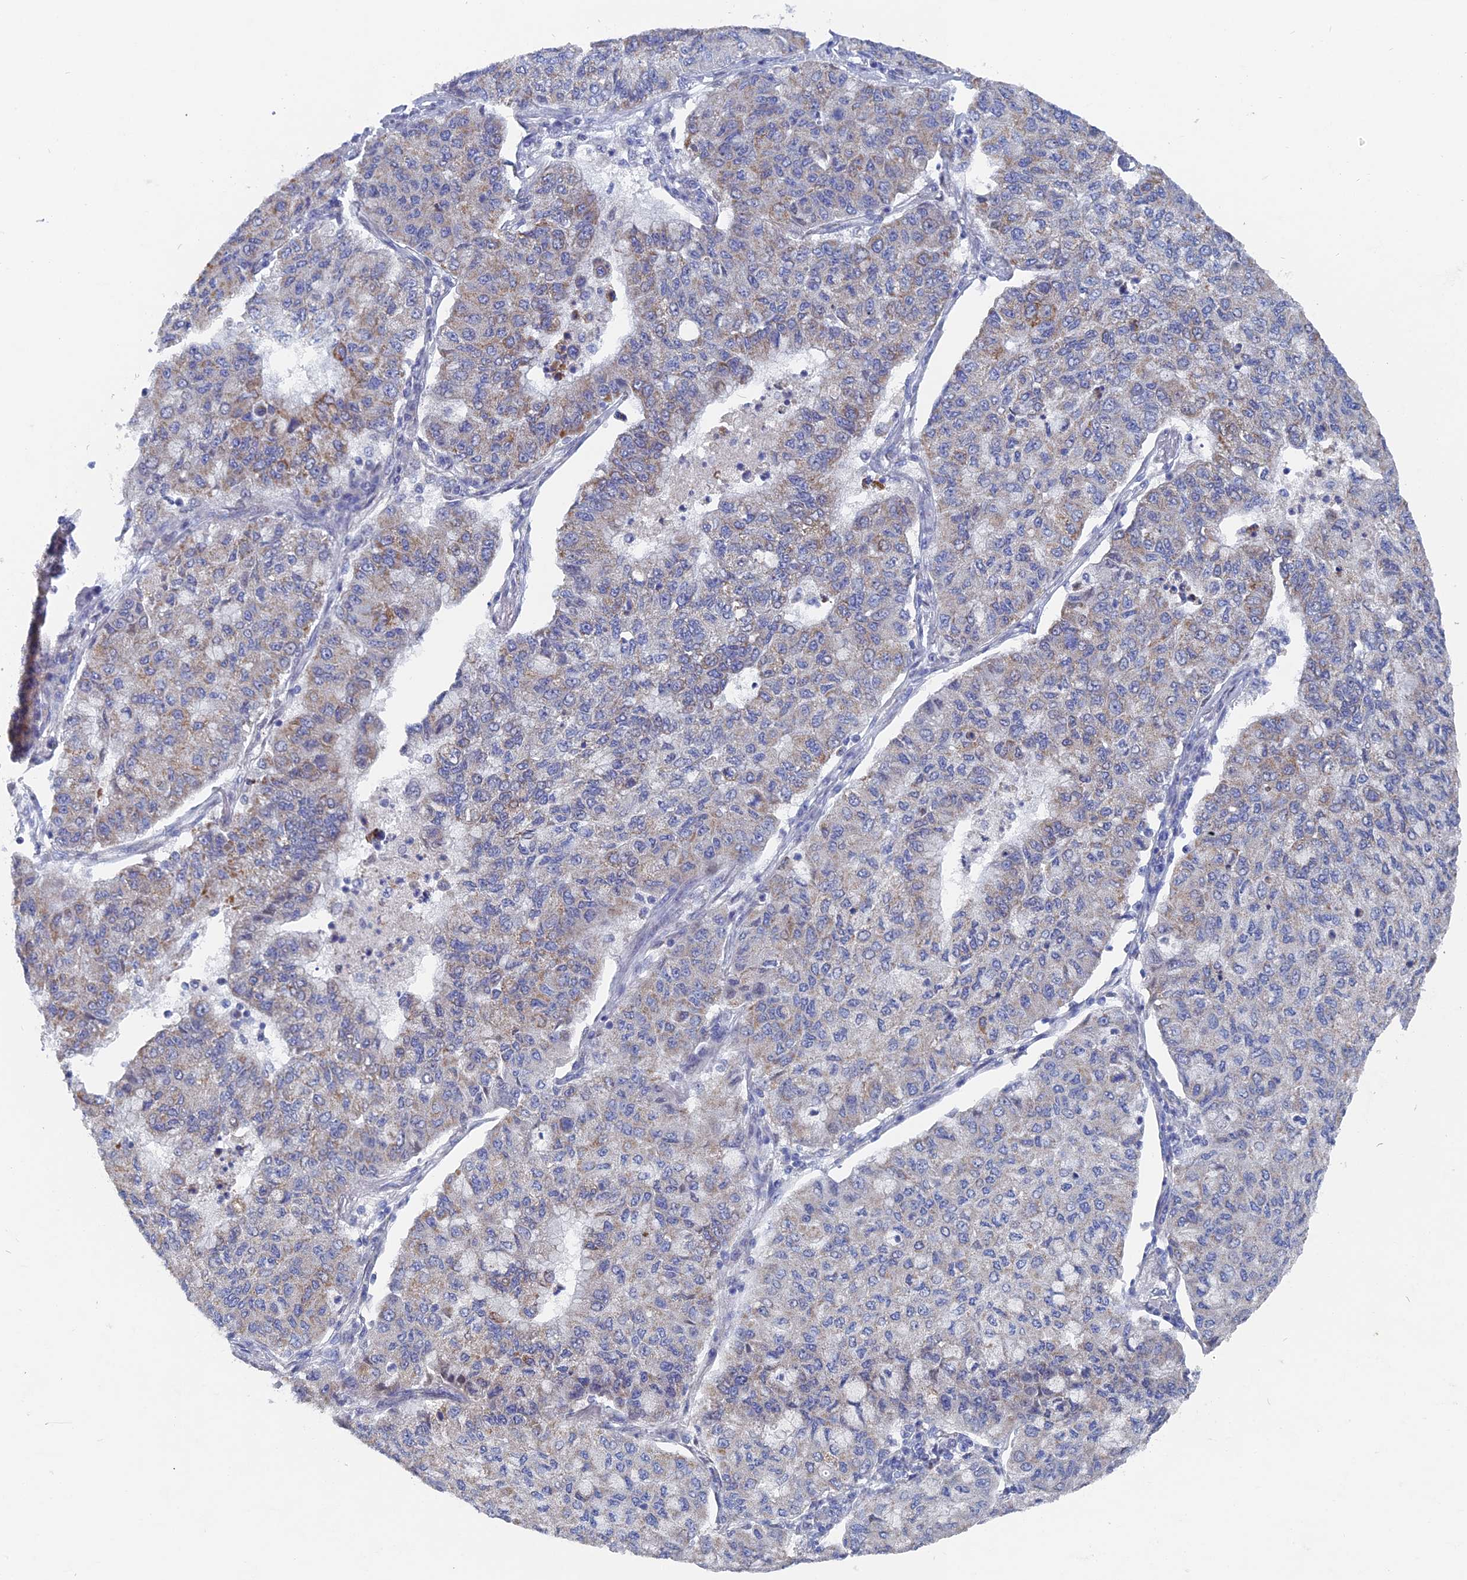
{"staining": {"intensity": "moderate", "quantity": "25%-75%", "location": "cytoplasmic/membranous"}, "tissue": "lung cancer", "cell_type": "Tumor cells", "image_type": "cancer", "snomed": [{"axis": "morphology", "description": "Squamous cell carcinoma, NOS"}, {"axis": "topography", "description": "Lung"}], "caption": "A high-resolution micrograph shows immunohistochemistry (IHC) staining of lung cancer, which demonstrates moderate cytoplasmic/membranous staining in approximately 25%-75% of tumor cells. (brown staining indicates protein expression, while blue staining denotes nuclei).", "gene": "HIGD1A", "patient": {"sex": "male", "age": 74}}